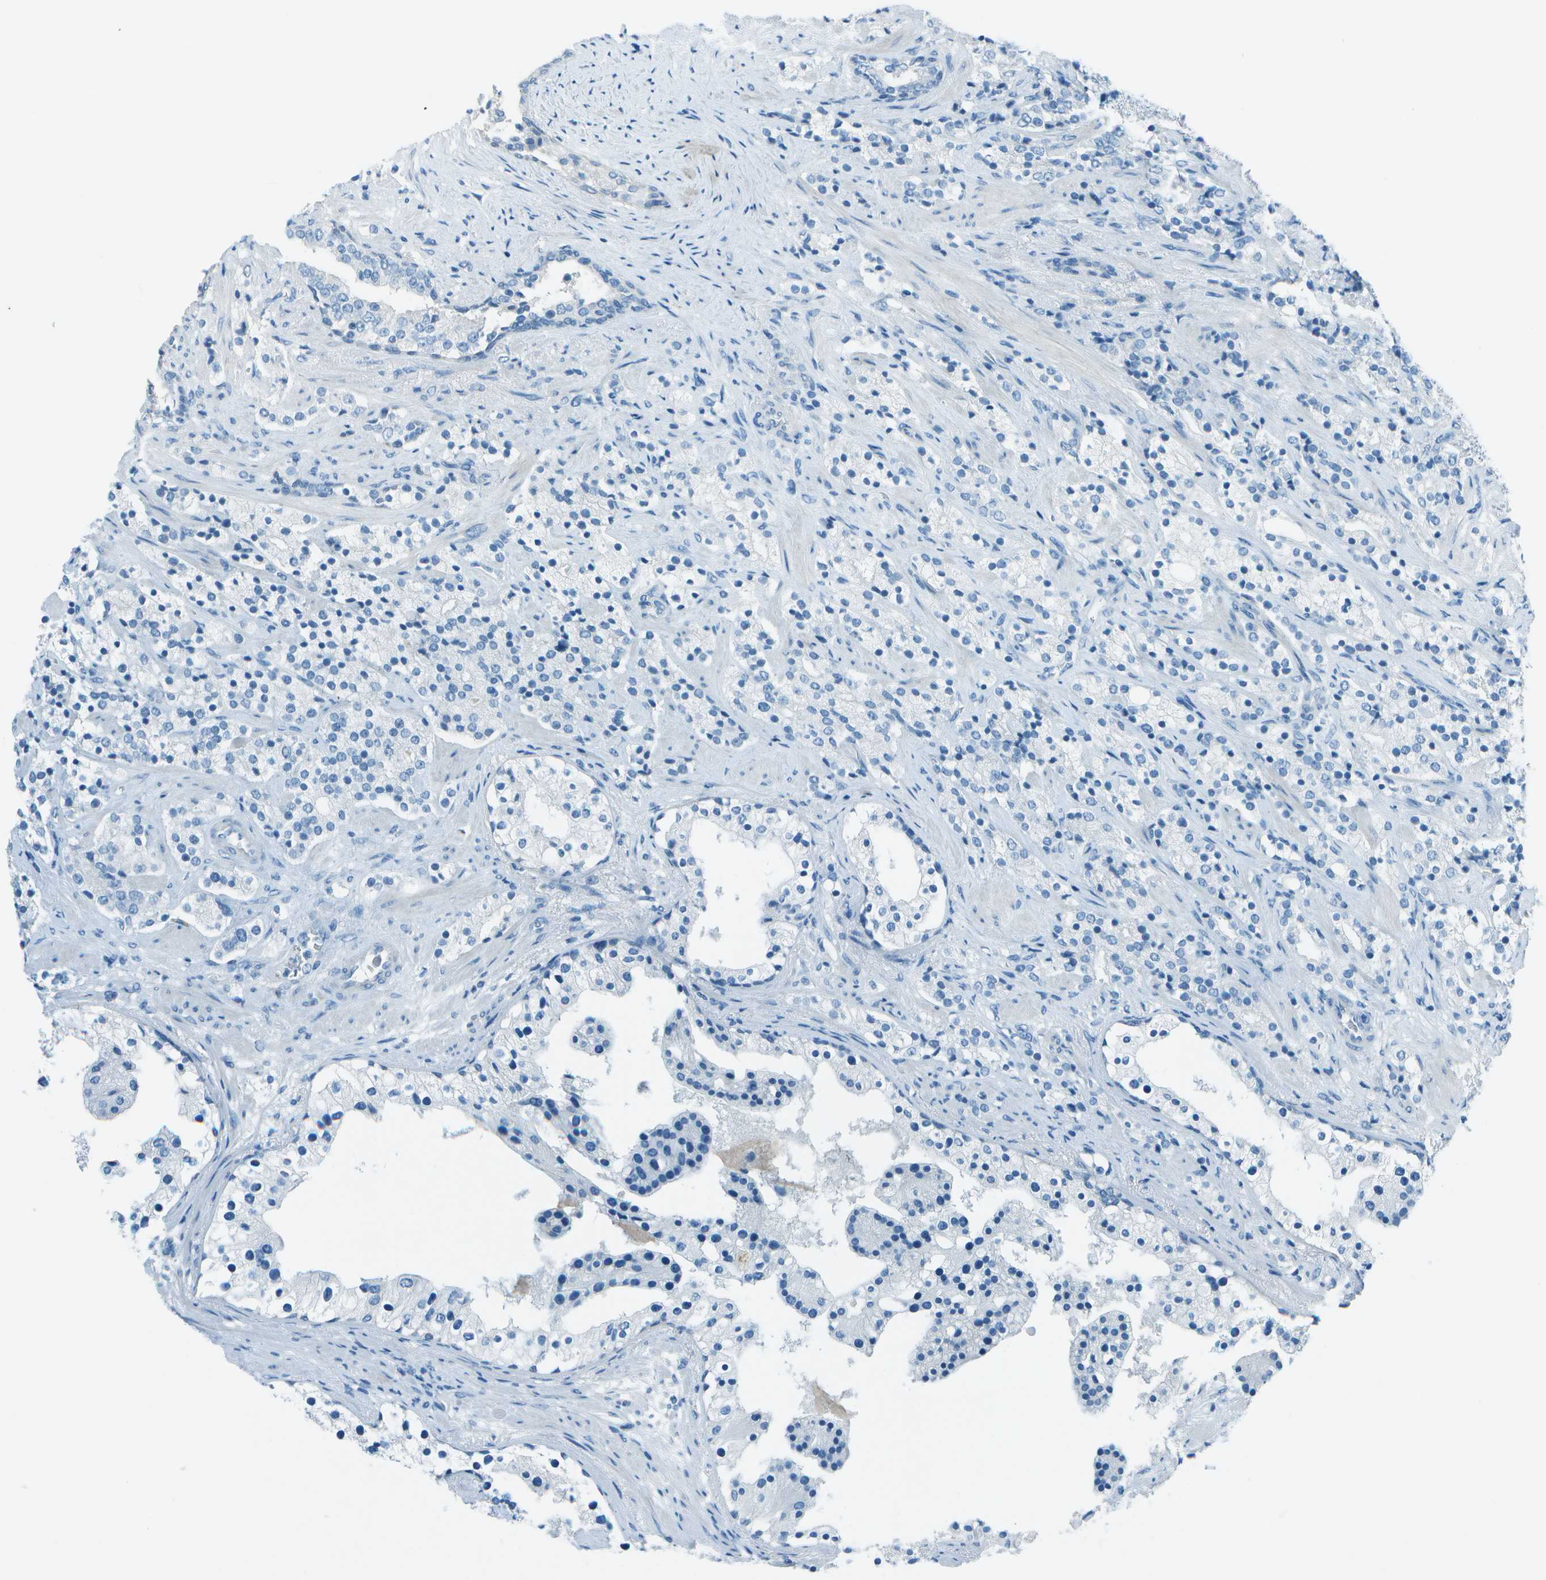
{"staining": {"intensity": "negative", "quantity": "none", "location": "none"}, "tissue": "prostate cancer", "cell_type": "Tumor cells", "image_type": "cancer", "snomed": [{"axis": "morphology", "description": "Adenocarcinoma, High grade"}, {"axis": "topography", "description": "Prostate"}], "caption": "Tumor cells are negative for brown protein staining in prostate cancer (adenocarcinoma (high-grade)).", "gene": "FGF1", "patient": {"sex": "male", "age": 71}}